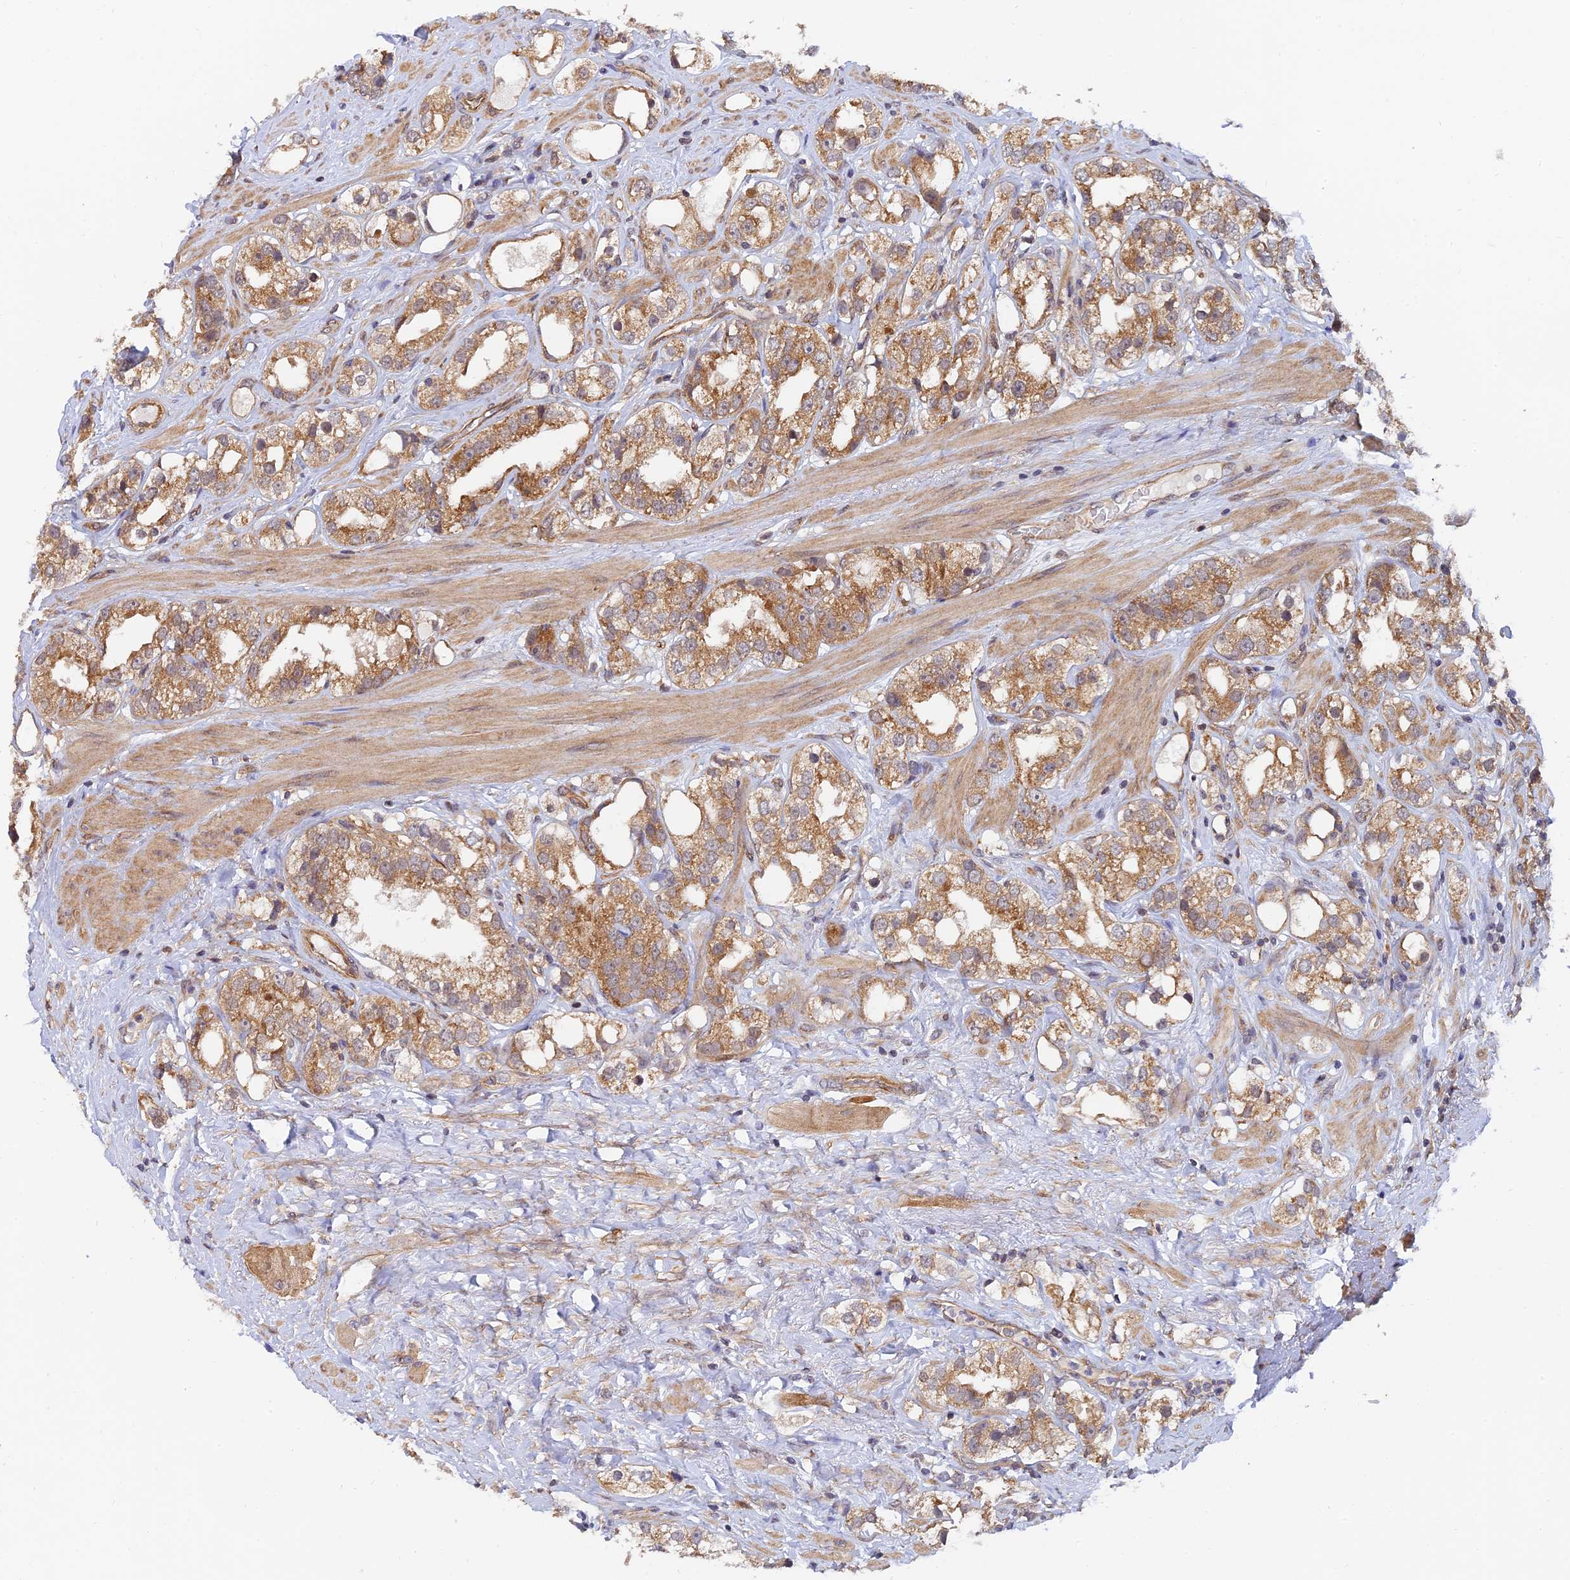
{"staining": {"intensity": "moderate", "quantity": ">75%", "location": "cytoplasmic/membranous"}, "tissue": "prostate cancer", "cell_type": "Tumor cells", "image_type": "cancer", "snomed": [{"axis": "morphology", "description": "Adenocarcinoma, NOS"}, {"axis": "topography", "description": "Prostate"}], "caption": "There is medium levels of moderate cytoplasmic/membranous expression in tumor cells of adenocarcinoma (prostate), as demonstrated by immunohistochemical staining (brown color).", "gene": "WDR41", "patient": {"sex": "male", "age": 79}}